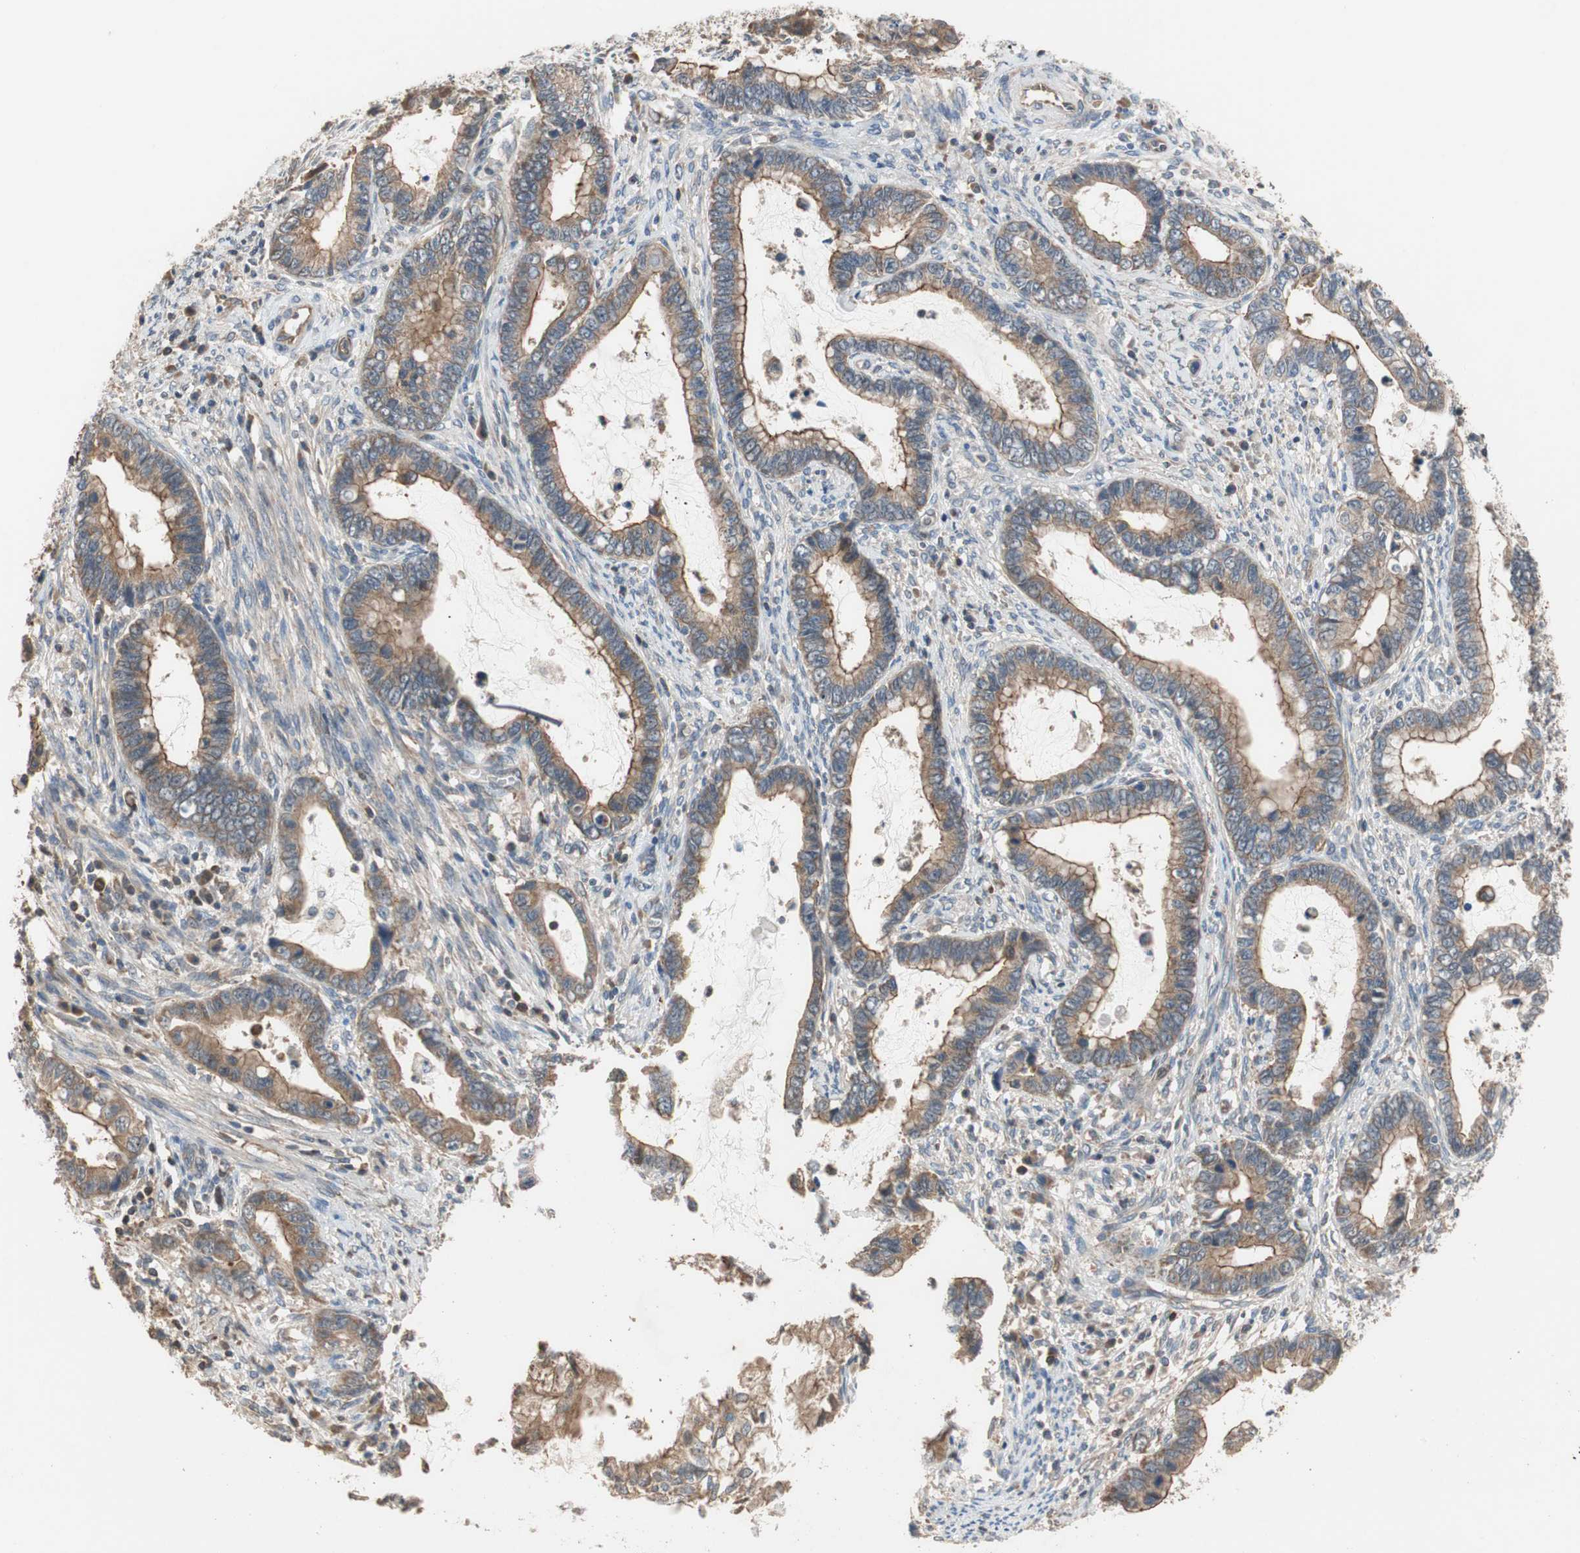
{"staining": {"intensity": "strong", "quantity": ">75%", "location": "cytoplasmic/membranous"}, "tissue": "cervical cancer", "cell_type": "Tumor cells", "image_type": "cancer", "snomed": [{"axis": "morphology", "description": "Adenocarcinoma, NOS"}, {"axis": "topography", "description": "Cervix"}], "caption": "Approximately >75% of tumor cells in cervical adenocarcinoma exhibit strong cytoplasmic/membranous protein expression as visualized by brown immunohistochemical staining.", "gene": "MAP4K2", "patient": {"sex": "female", "age": 44}}